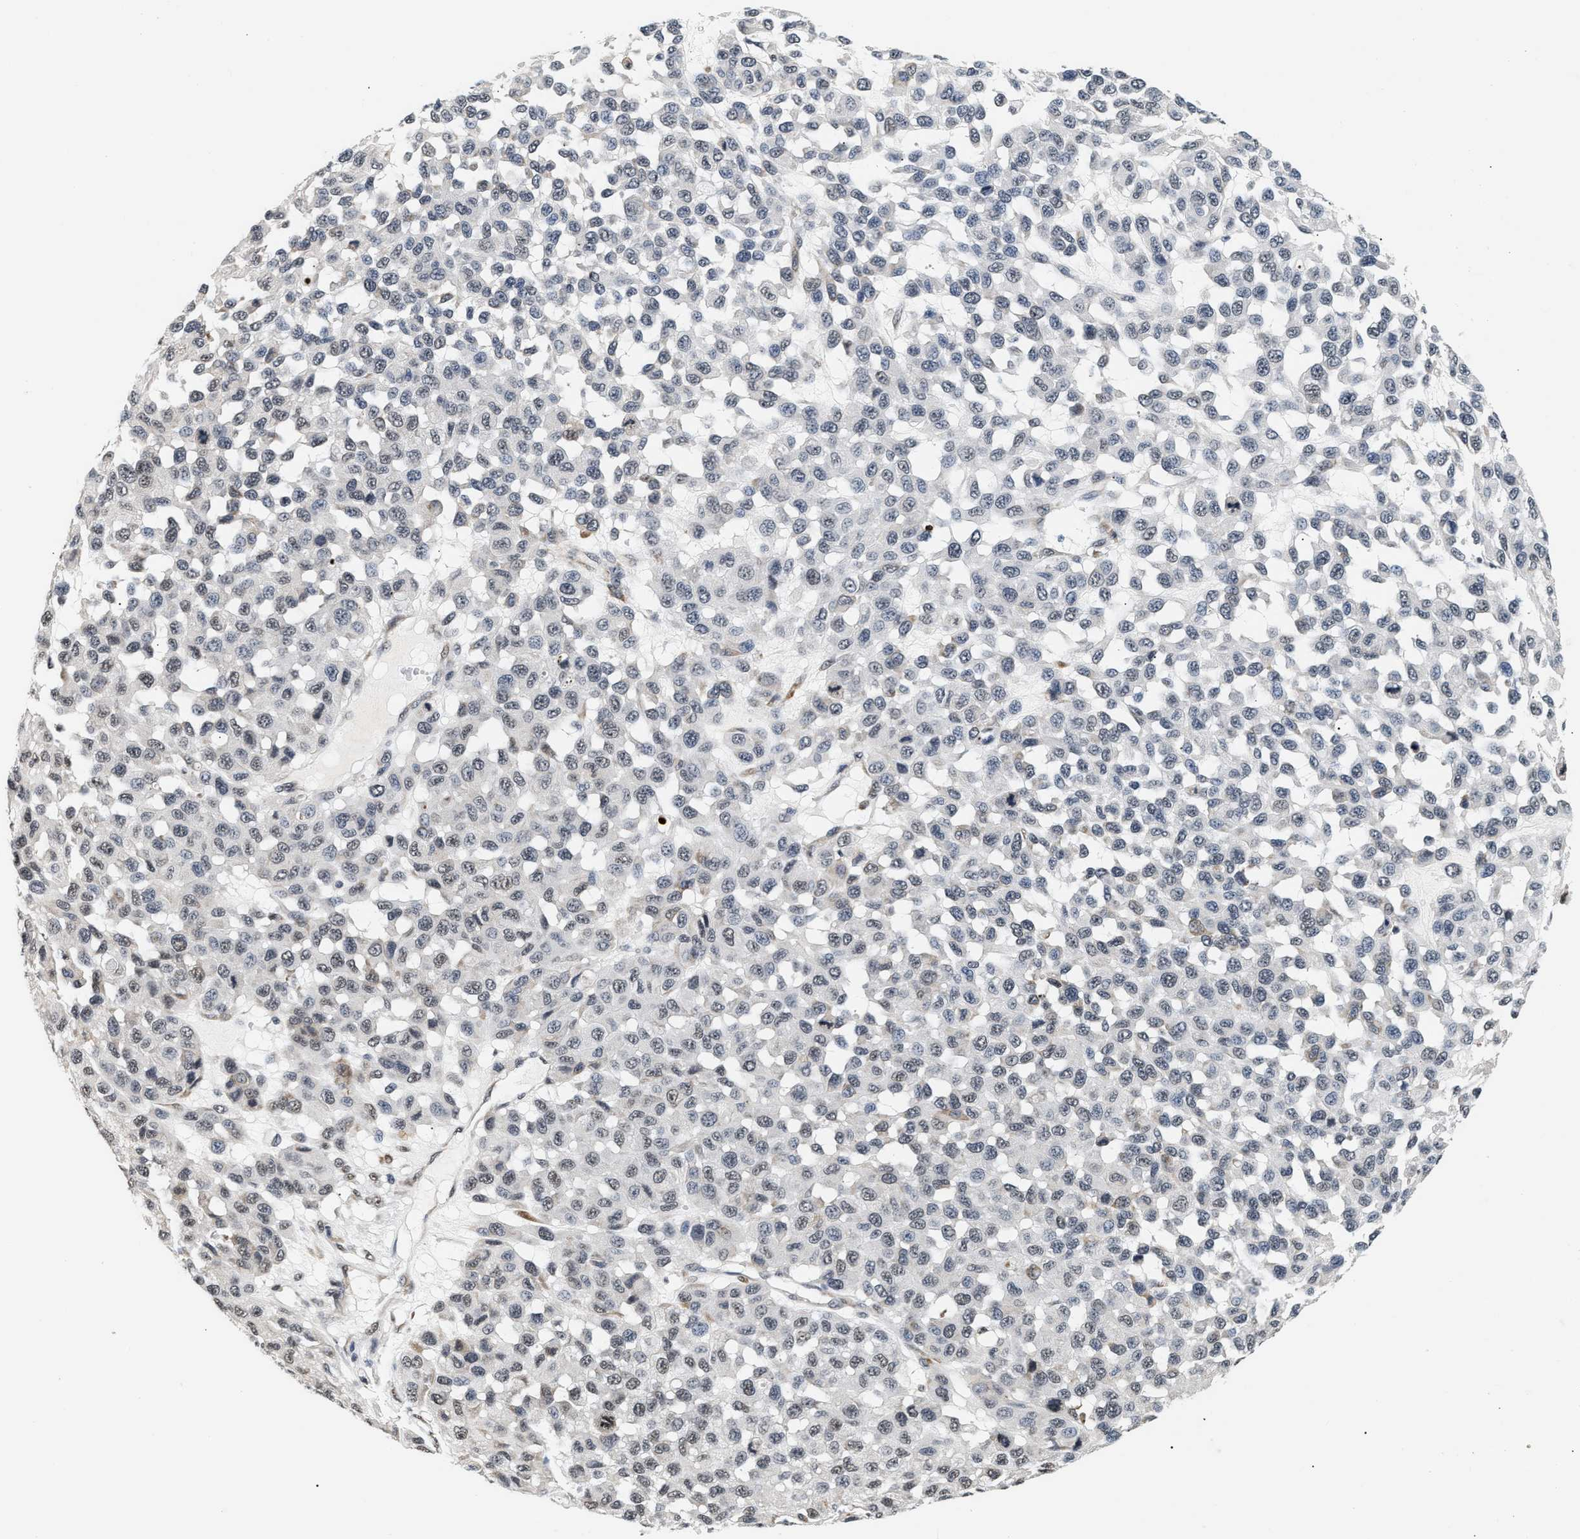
{"staining": {"intensity": "negative", "quantity": "none", "location": "none"}, "tissue": "melanoma", "cell_type": "Tumor cells", "image_type": "cancer", "snomed": [{"axis": "morphology", "description": "Malignant melanoma, NOS"}, {"axis": "topography", "description": "Skin"}], "caption": "Immunohistochemical staining of malignant melanoma exhibits no significant positivity in tumor cells. (Brightfield microscopy of DAB (3,3'-diaminobenzidine) immunohistochemistry (IHC) at high magnification).", "gene": "THOC1", "patient": {"sex": "male", "age": 62}}